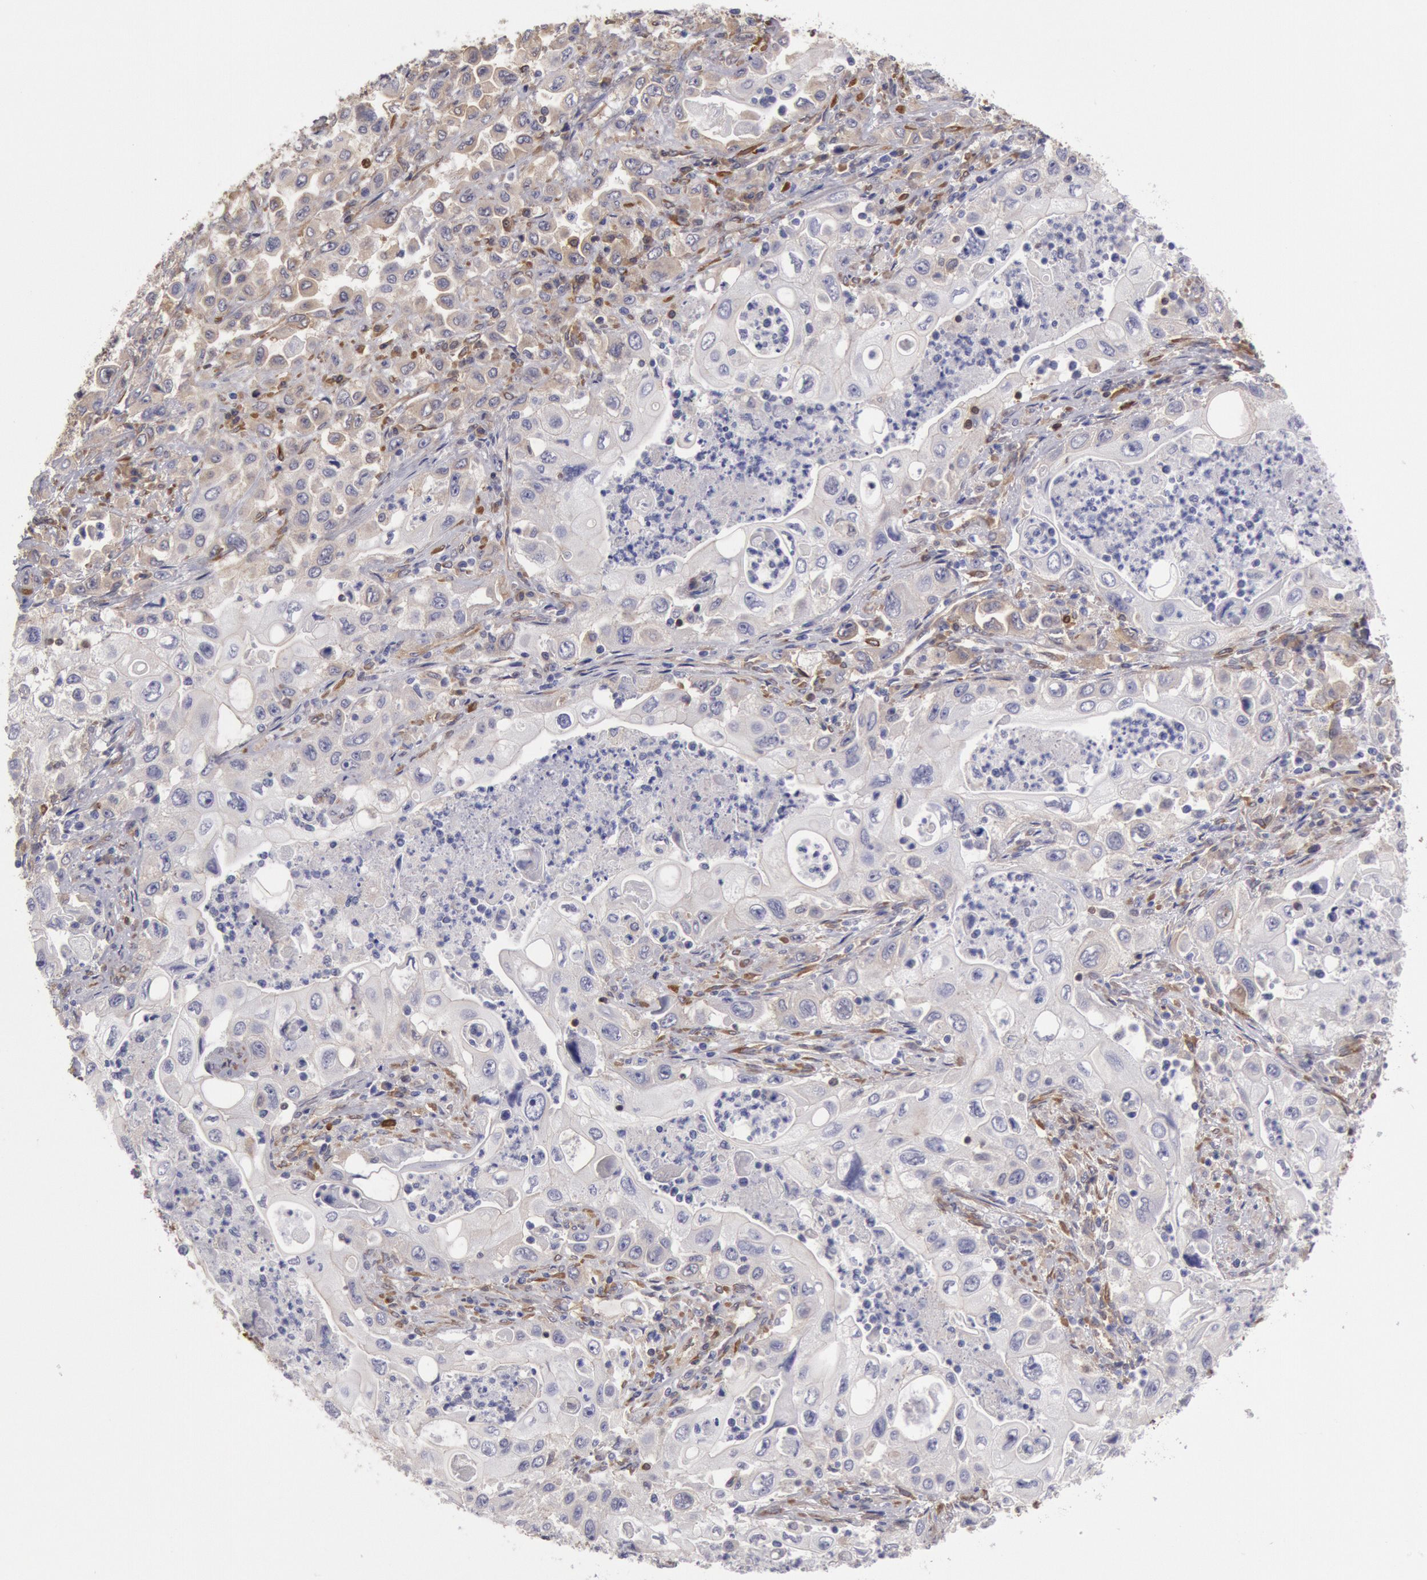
{"staining": {"intensity": "negative", "quantity": "none", "location": "none"}, "tissue": "pancreatic cancer", "cell_type": "Tumor cells", "image_type": "cancer", "snomed": [{"axis": "morphology", "description": "Adenocarcinoma, NOS"}, {"axis": "topography", "description": "Pancreas"}], "caption": "An image of human pancreatic adenocarcinoma is negative for staining in tumor cells. (DAB IHC, high magnification).", "gene": "CCDC50", "patient": {"sex": "male", "age": 70}}